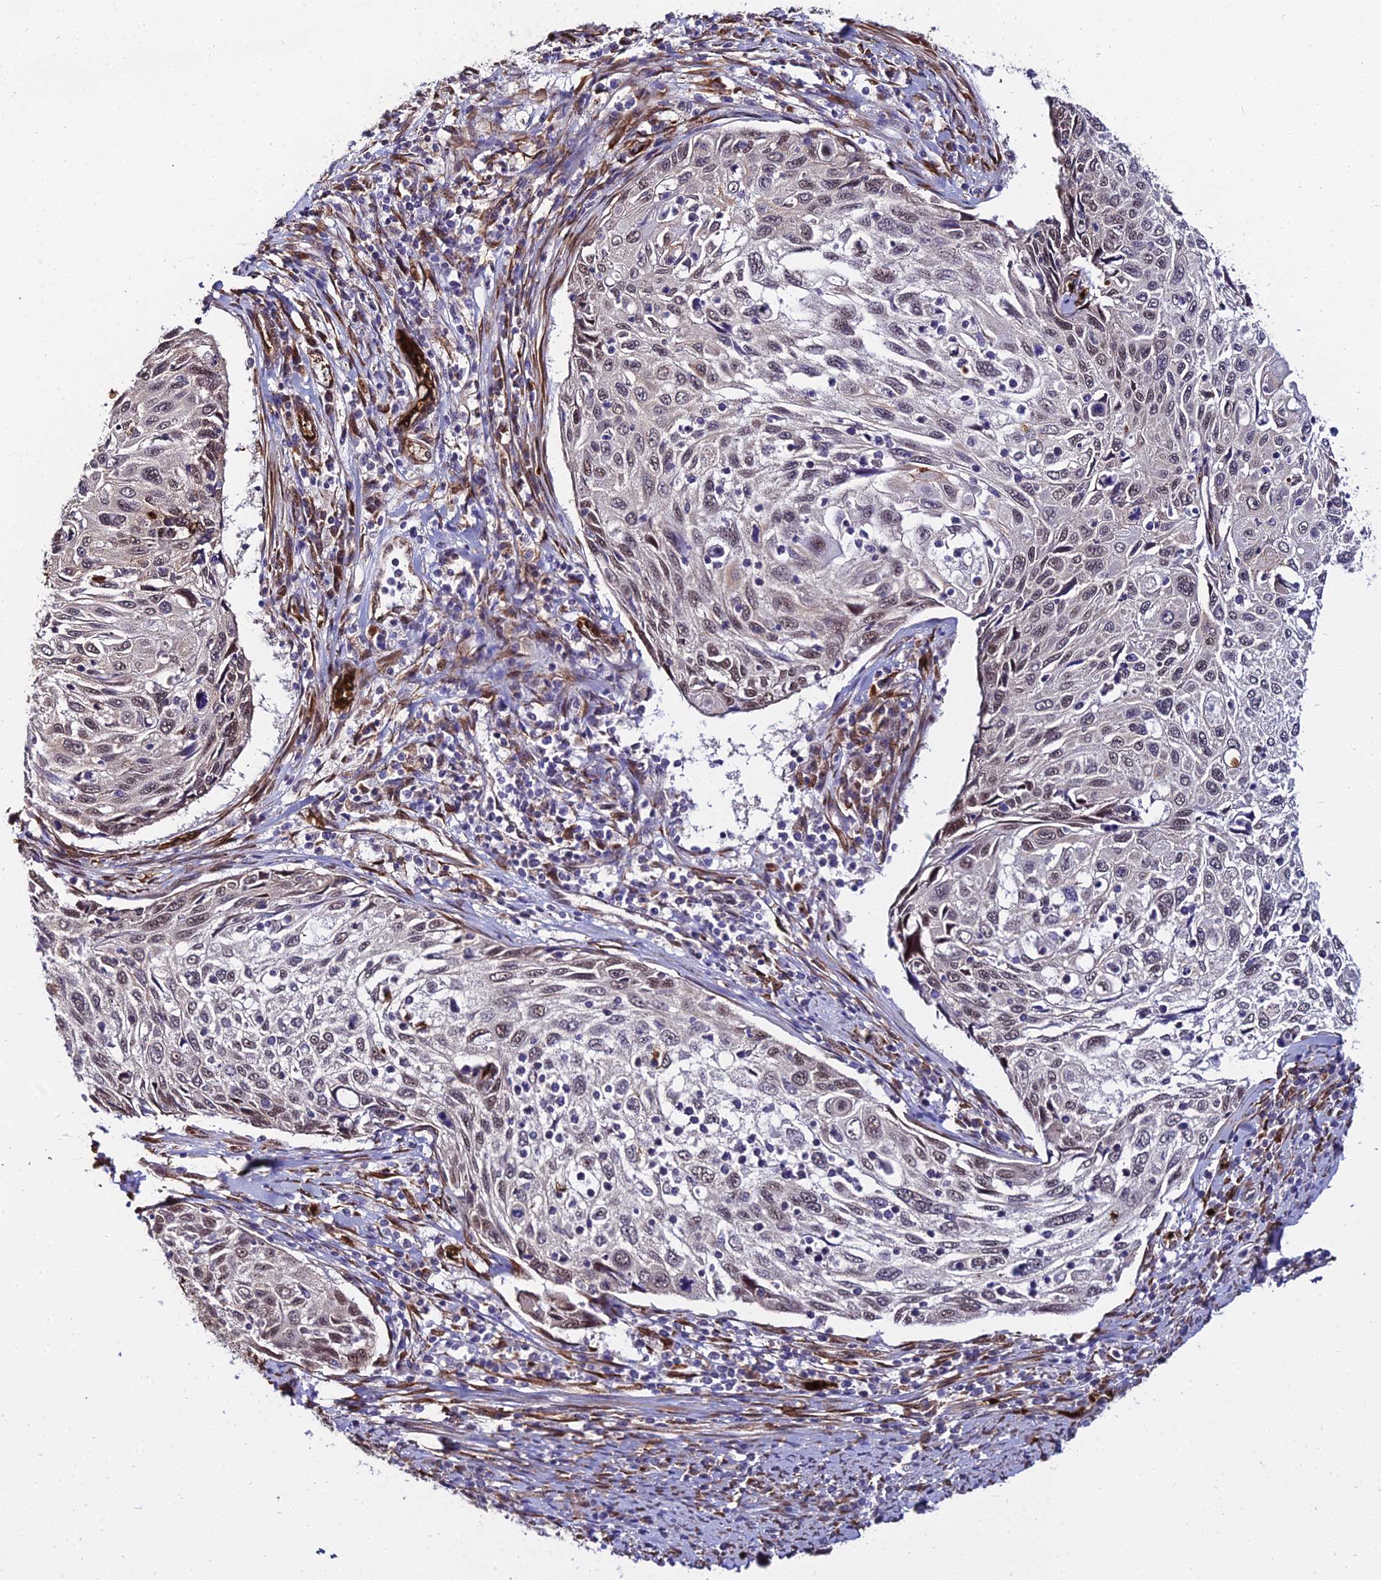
{"staining": {"intensity": "weak", "quantity": "25%-75%", "location": "nuclear"}, "tissue": "cervical cancer", "cell_type": "Tumor cells", "image_type": "cancer", "snomed": [{"axis": "morphology", "description": "Squamous cell carcinoma, NOS"}, {"axis": "topography", "description": "Cervix"}], "caption": "Protein analysis of cervical squamous cell carcinoma tissue demonstrates weak nuclear expression in about 25%-75% of tumor cells.", "gene": "BCL9", "patient": {"sex": "female", "age": 70}}